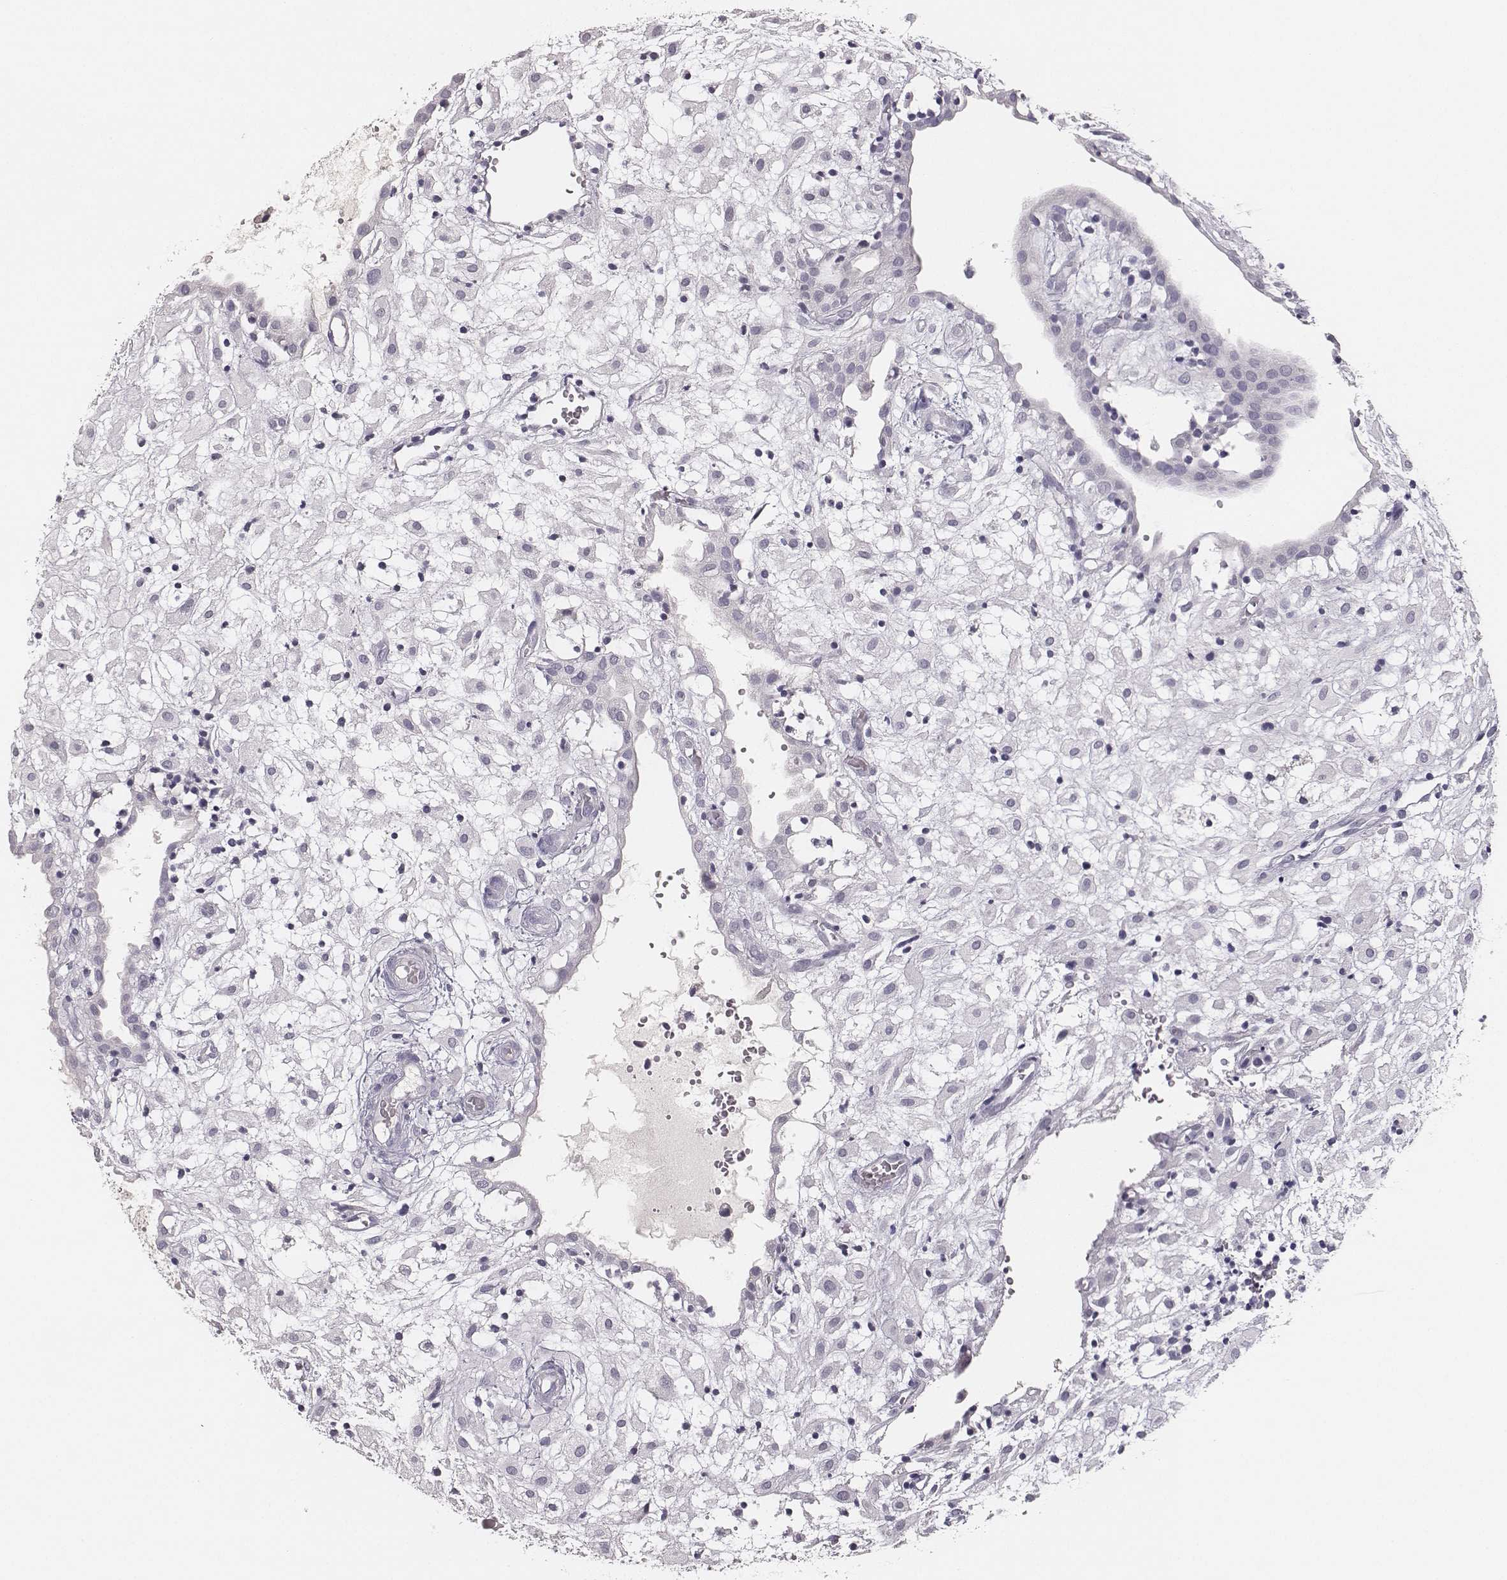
{"staining": {"intensity": "negative", "quantity": "none", "location": "none"}, "tissue": "placenta", "cell_type": "Decidual cells", "image_type": "normal", "snomed": [{"axis": "morphology", "description": "Normal tissue, NOS"}, {"axis": "topography", "description": "Placenta"}], "caption": "Immunohistochemistry micrograph of unremarkable placenta stained for a protein (brown), which displays no staining in decidual cells.", "gene": "MYH6", "patient": {"sex": "female", "age": 24}}